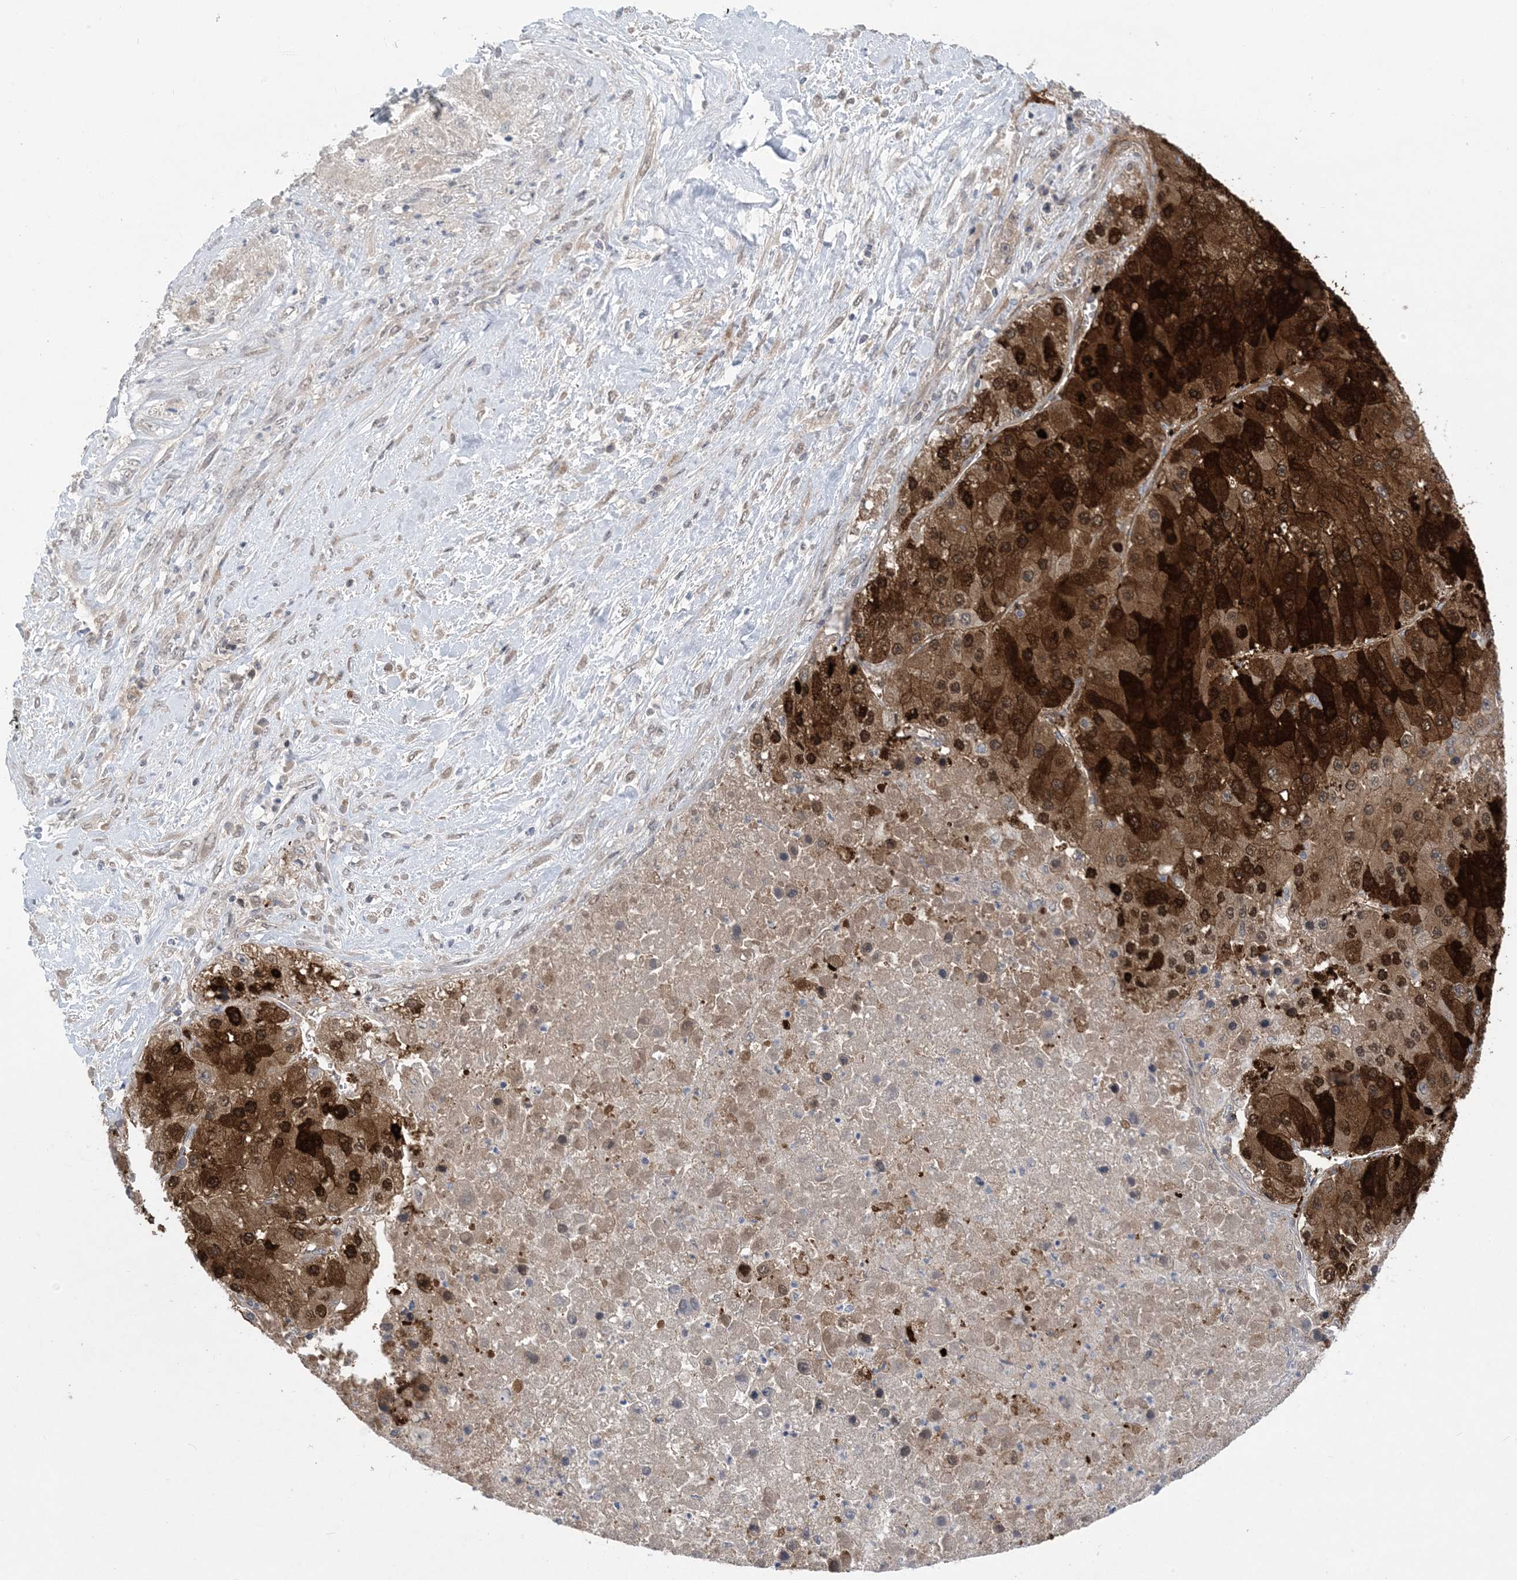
{"staining": {"intensity": "strong", "quantity": ">75%", "location": "cytoplasmic/membranous,nuclear"}, "tissue": "liver cancer", "cell_type": "Tumor cells", "image_type": "cancer", "snomed": [{"axis": "morphology", "description": "Carcinoma, Hepatocellular, NOS"}, {"axis": "topography", "description": "Liver"}], "caption": "Liver cancer (hepatocellular carcinoma) was stained to show a protein in brown. There is high levels of strong cytoplasmic/membranous and nuclear staining in about >75% of tumor cells.", "gene": "HMGCS1", "patient": {"sex": "female", "age": 73}}